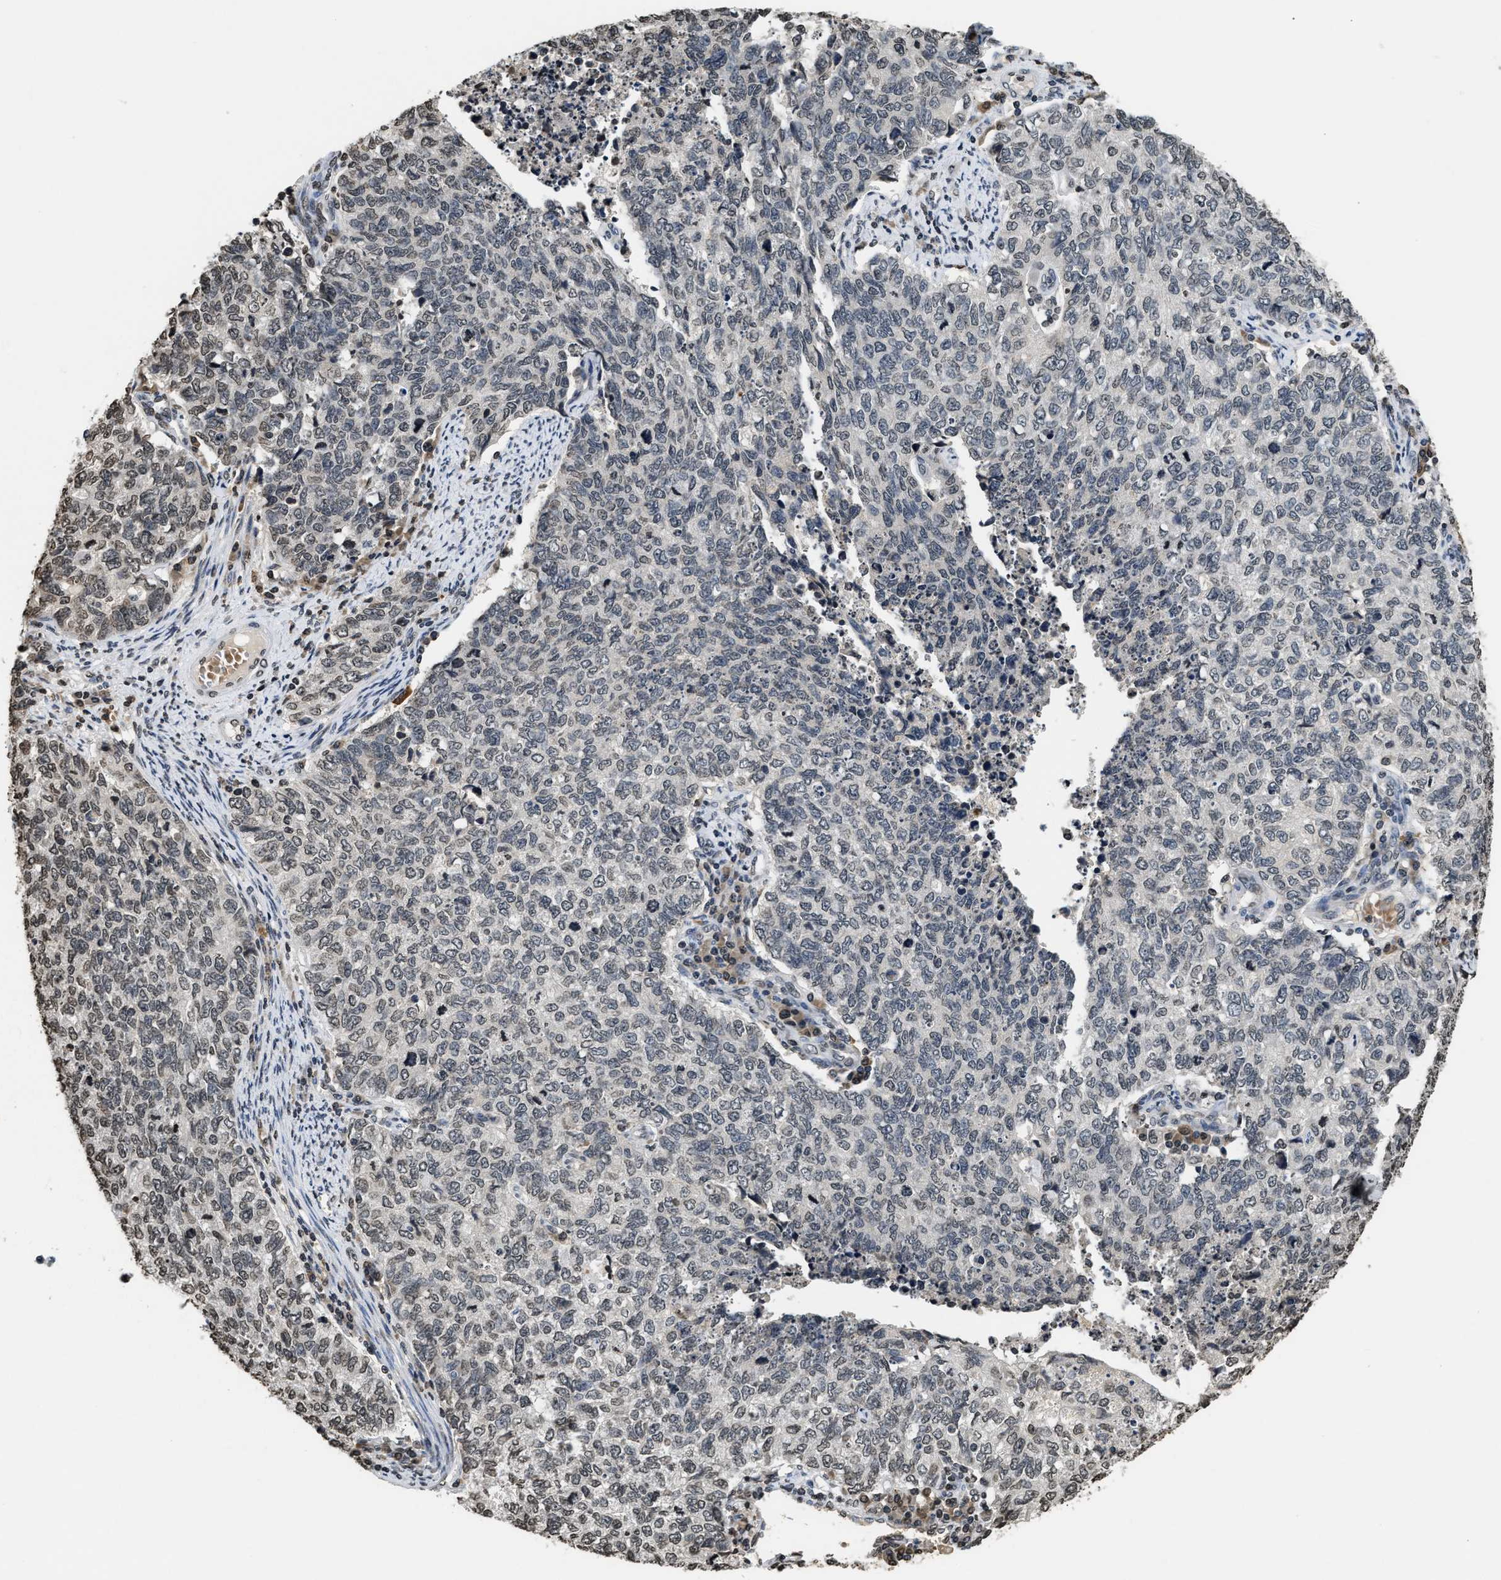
{"staining": {"intensity": "weak", "quantity": "<25%", "location": "nuclear"}, "tissue": "cervical cancer", "cell_type": "Tumor cells", "image_type": "cancer", "snomed": [{"axis": "morphology", "description": "Squamous cell carcinoma, NOS"}, {"axis": "topography", "description": "Cervix"}], "caption": "There is no significant positivity in tumor cells of cervical squamous cell carcinoma.", "gene": "DNASE1L3", "patient": {"sex": "female", "age": 63}}